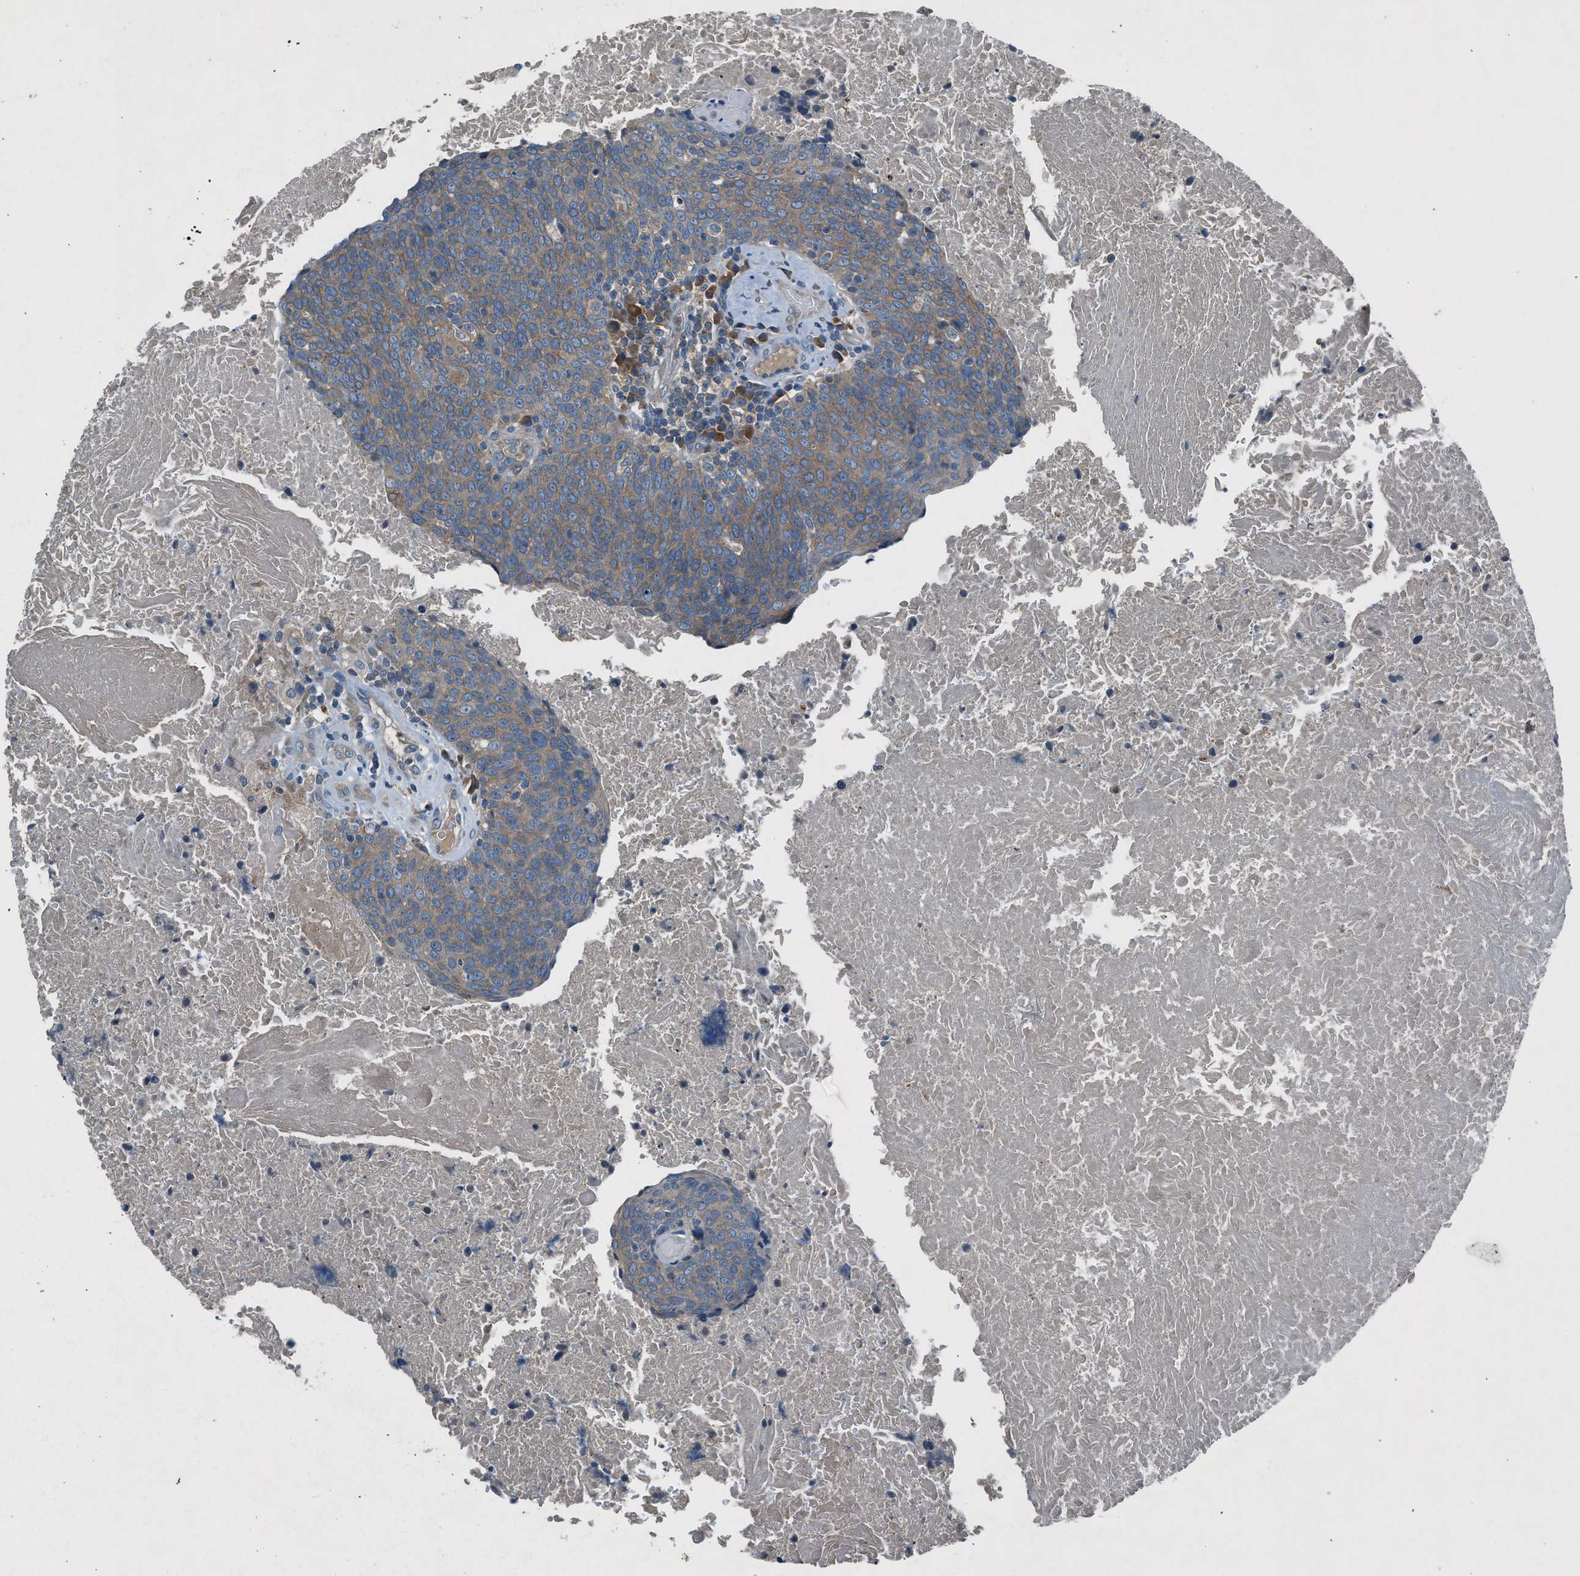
{"staining": {"intensity": "weak", "quantity": ">75%", "location": "cytoplasmic/membranous"}, "tissue": "head and neck cancer", "cell_type": "Tumor cells", "image_type": "cancer", "snomed": [{"axis": "morphology", "description": "Squamous cell carcinoma, NOS"}, {"axis": "morphology", "description": "Squamous cell carcinoma, metastatic, NOS"}, {"axis": "topography", "description": "Lymph node"}, {"axis": "topography", "description": "Head-Neck"}], "caption": "IHC of human head and neck squamous cell carcinoma reveals low levels of weak cytoplasmic/membranous positivity in about >75% of tumor cells.", "gene": "BMP1", "patient": {"sex": "male", "age": 62}}